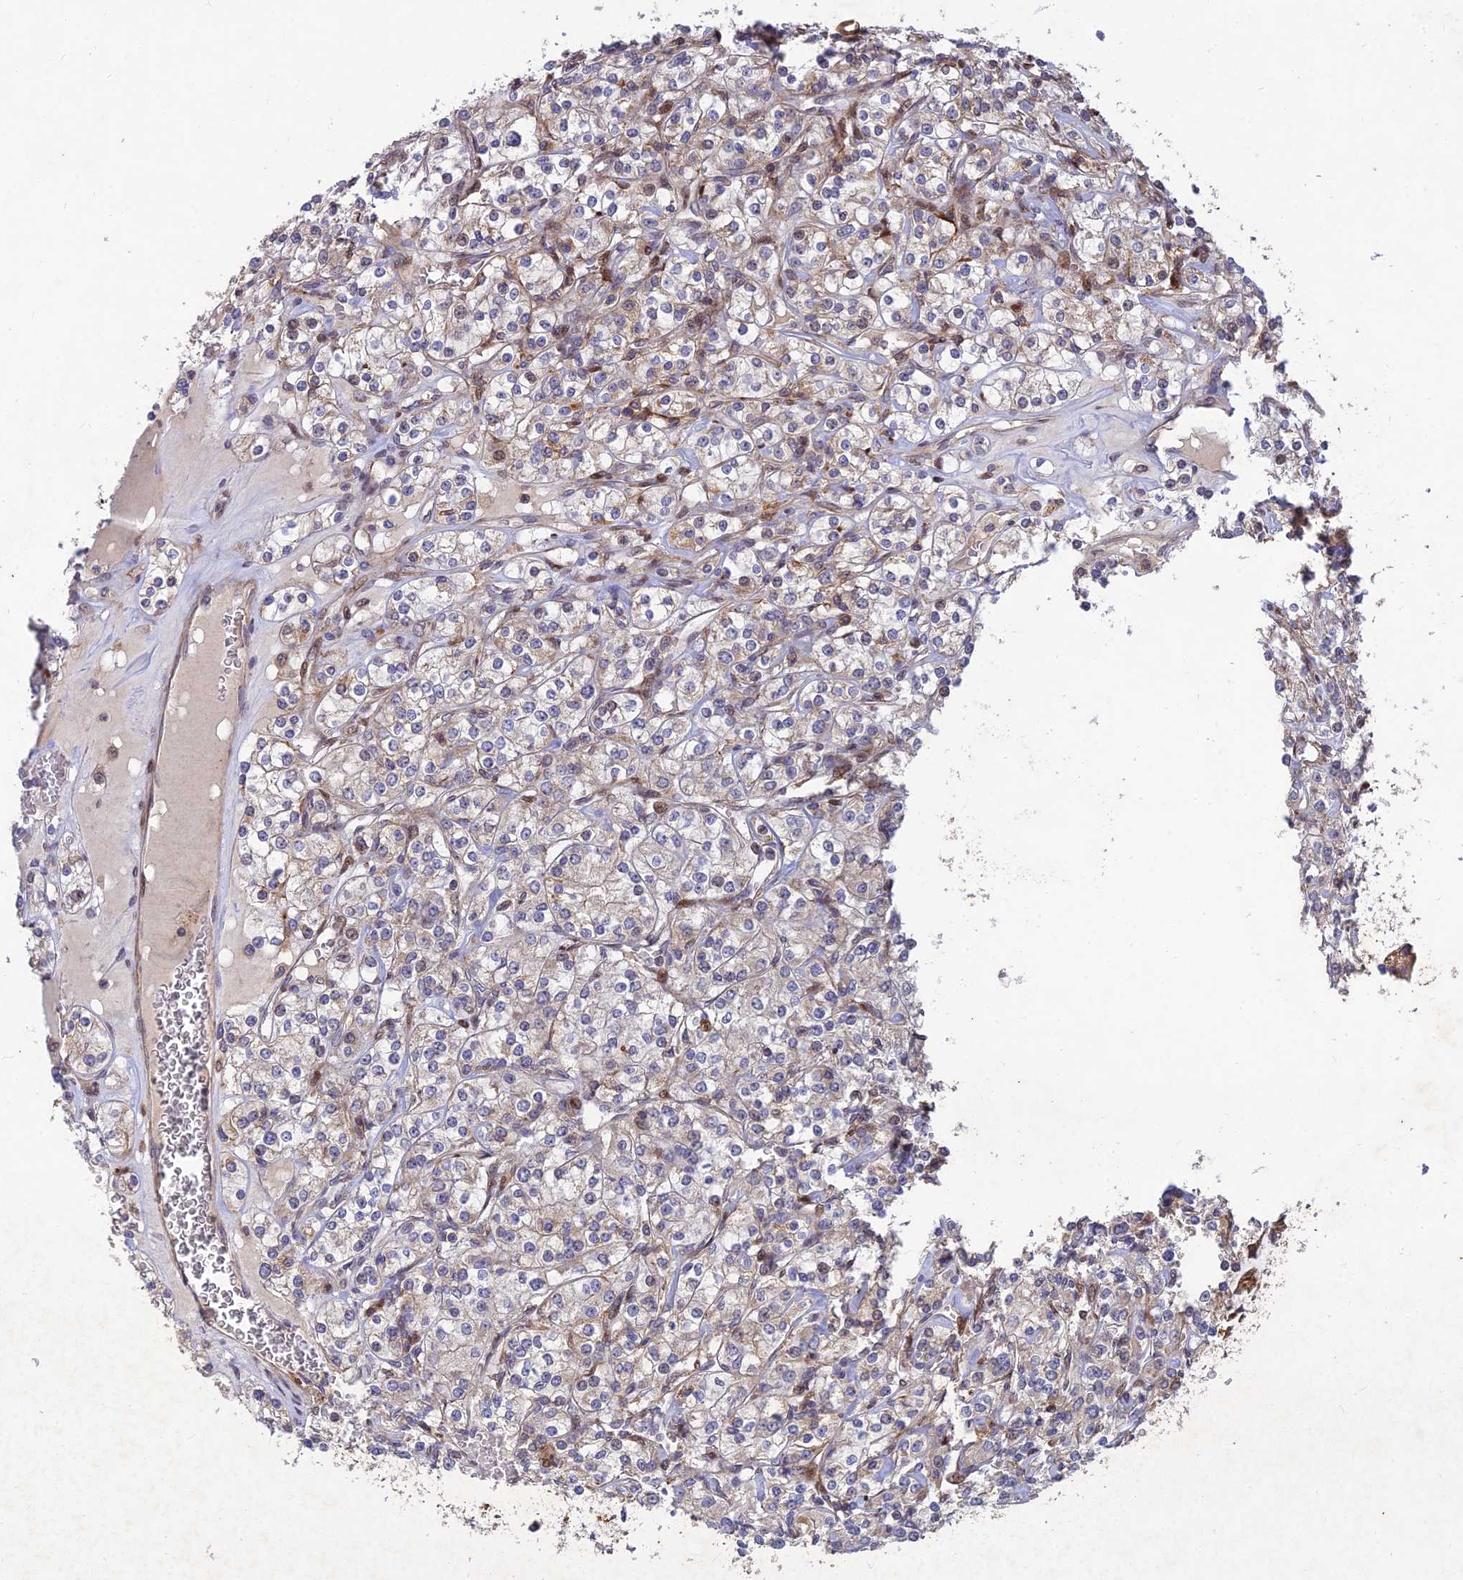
{"staining": {"intensity": "moderate", "quantity": "25%-75%", "location": "cytoplasmic/membranous"}, "tissue": "renal cancer", "cell_type": "Tumor cells", "image_type": "cancer", "snomed": [{"axis": "morphology", "description": "Adenocarcinoma, NOS"}, {"axis": "topography", "description": "Kidney"}], "caption": "Immunohistochemistry (IHC) staining of renal adenocarcinoma, which displays medium levels of moderate cytoplasmic/membranous positivity in approximately 25%-75% of tumor cells indicating moderate cytoplasmic/membranous protein expression. The staining was performed using DAB (3,3'-diaminobenzidine) (brown) for protein detection and nuclei were counterstained in hematoxylin (blue).", "gene": "RELCH", "patient": {"sex": "male", "age": 77}}